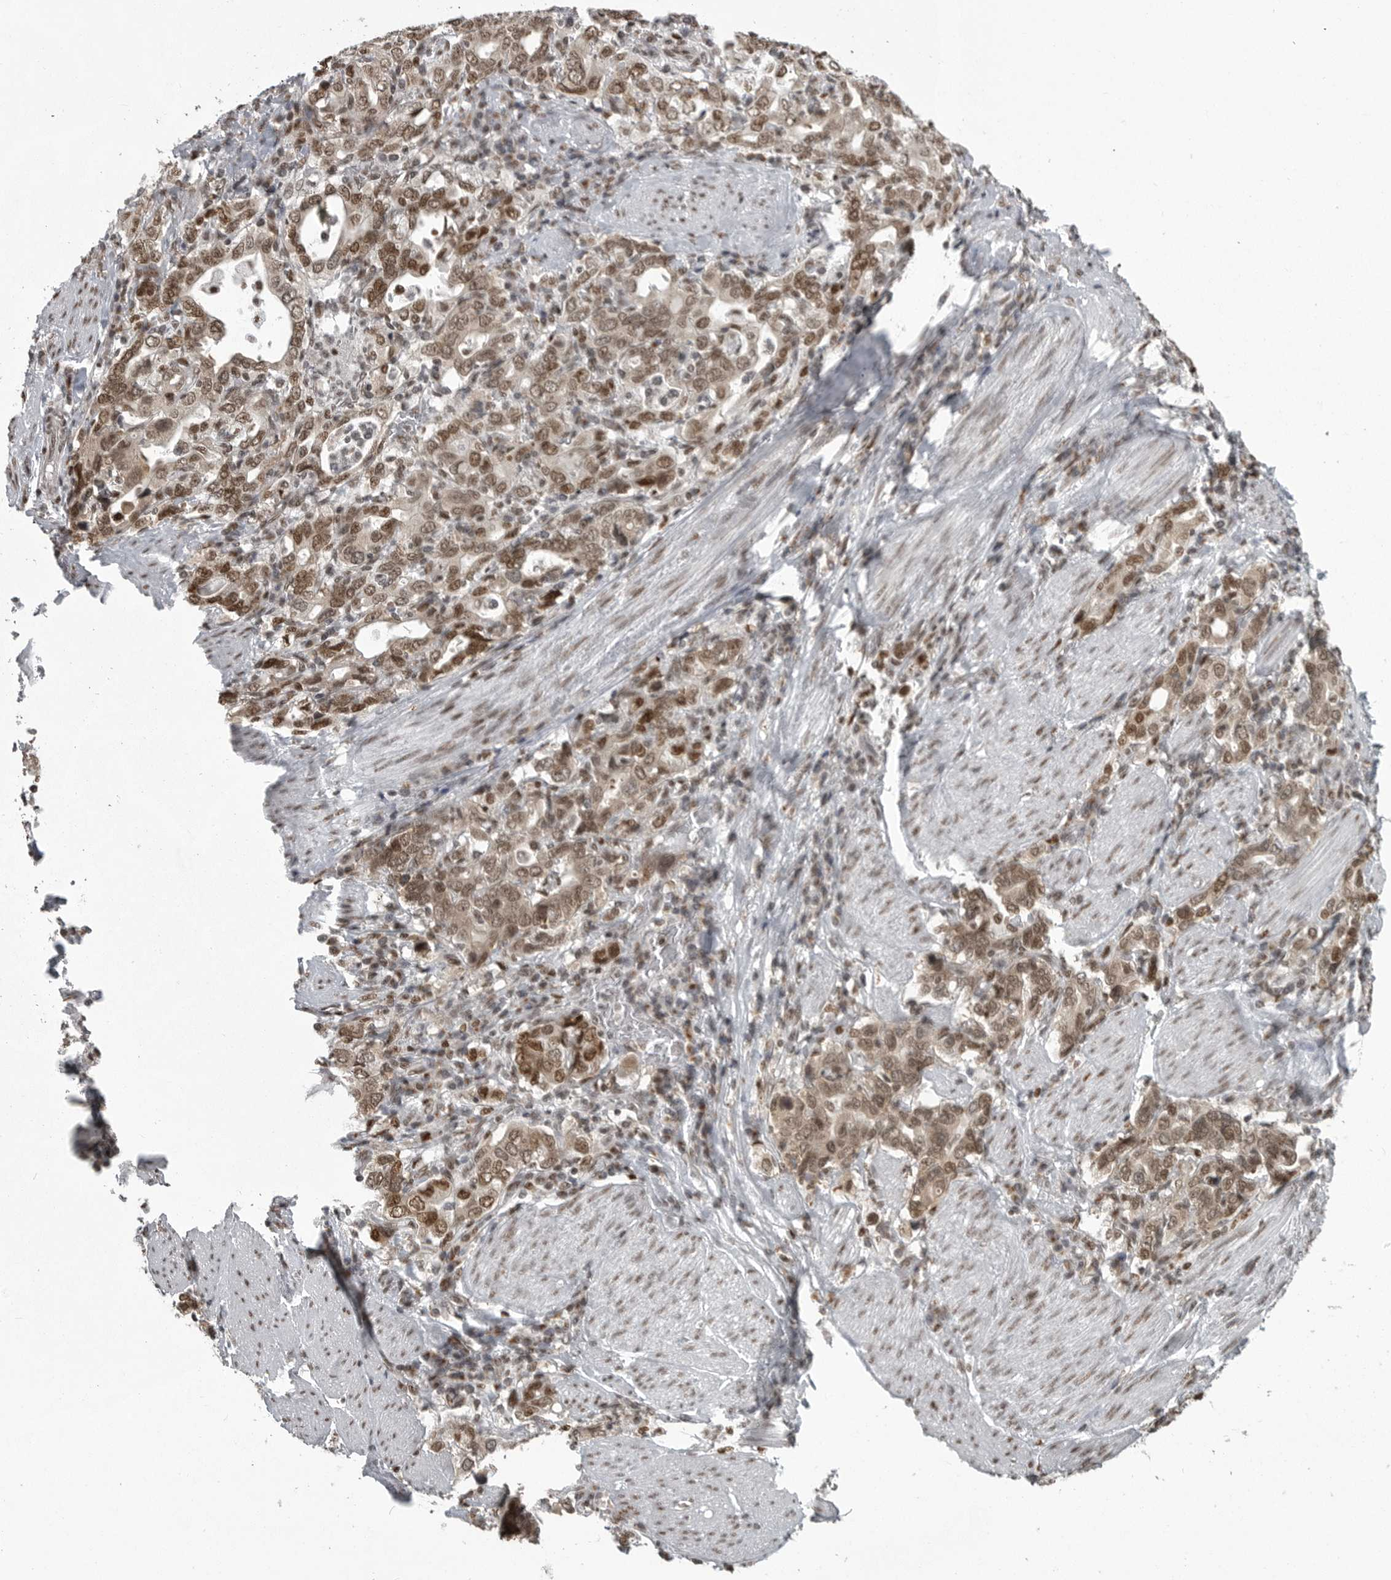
{"staining": {"intensity": "moderate", "quantity": ">75%", "location": "cytoplasmic/membranous,nuclear"}, "tissue": "stomach cancer", "cell_type": "Tumor cells", "image_type": "cancer", "snomed": [{"axis": "morphology", "description": "Adenocarcinoma, NOS"}, {"axis": "topography", "description": "Stomach, upper"}], "caption": "Moderate cytoplasmic/membranous and nuclear staining for a protein is present in about >75% of tumor cells of stomach cancer (adenocarcinoma) using immunohistochemistry.", "gene": "YAF2", "patient": {"sex": "male", "age": 62}}